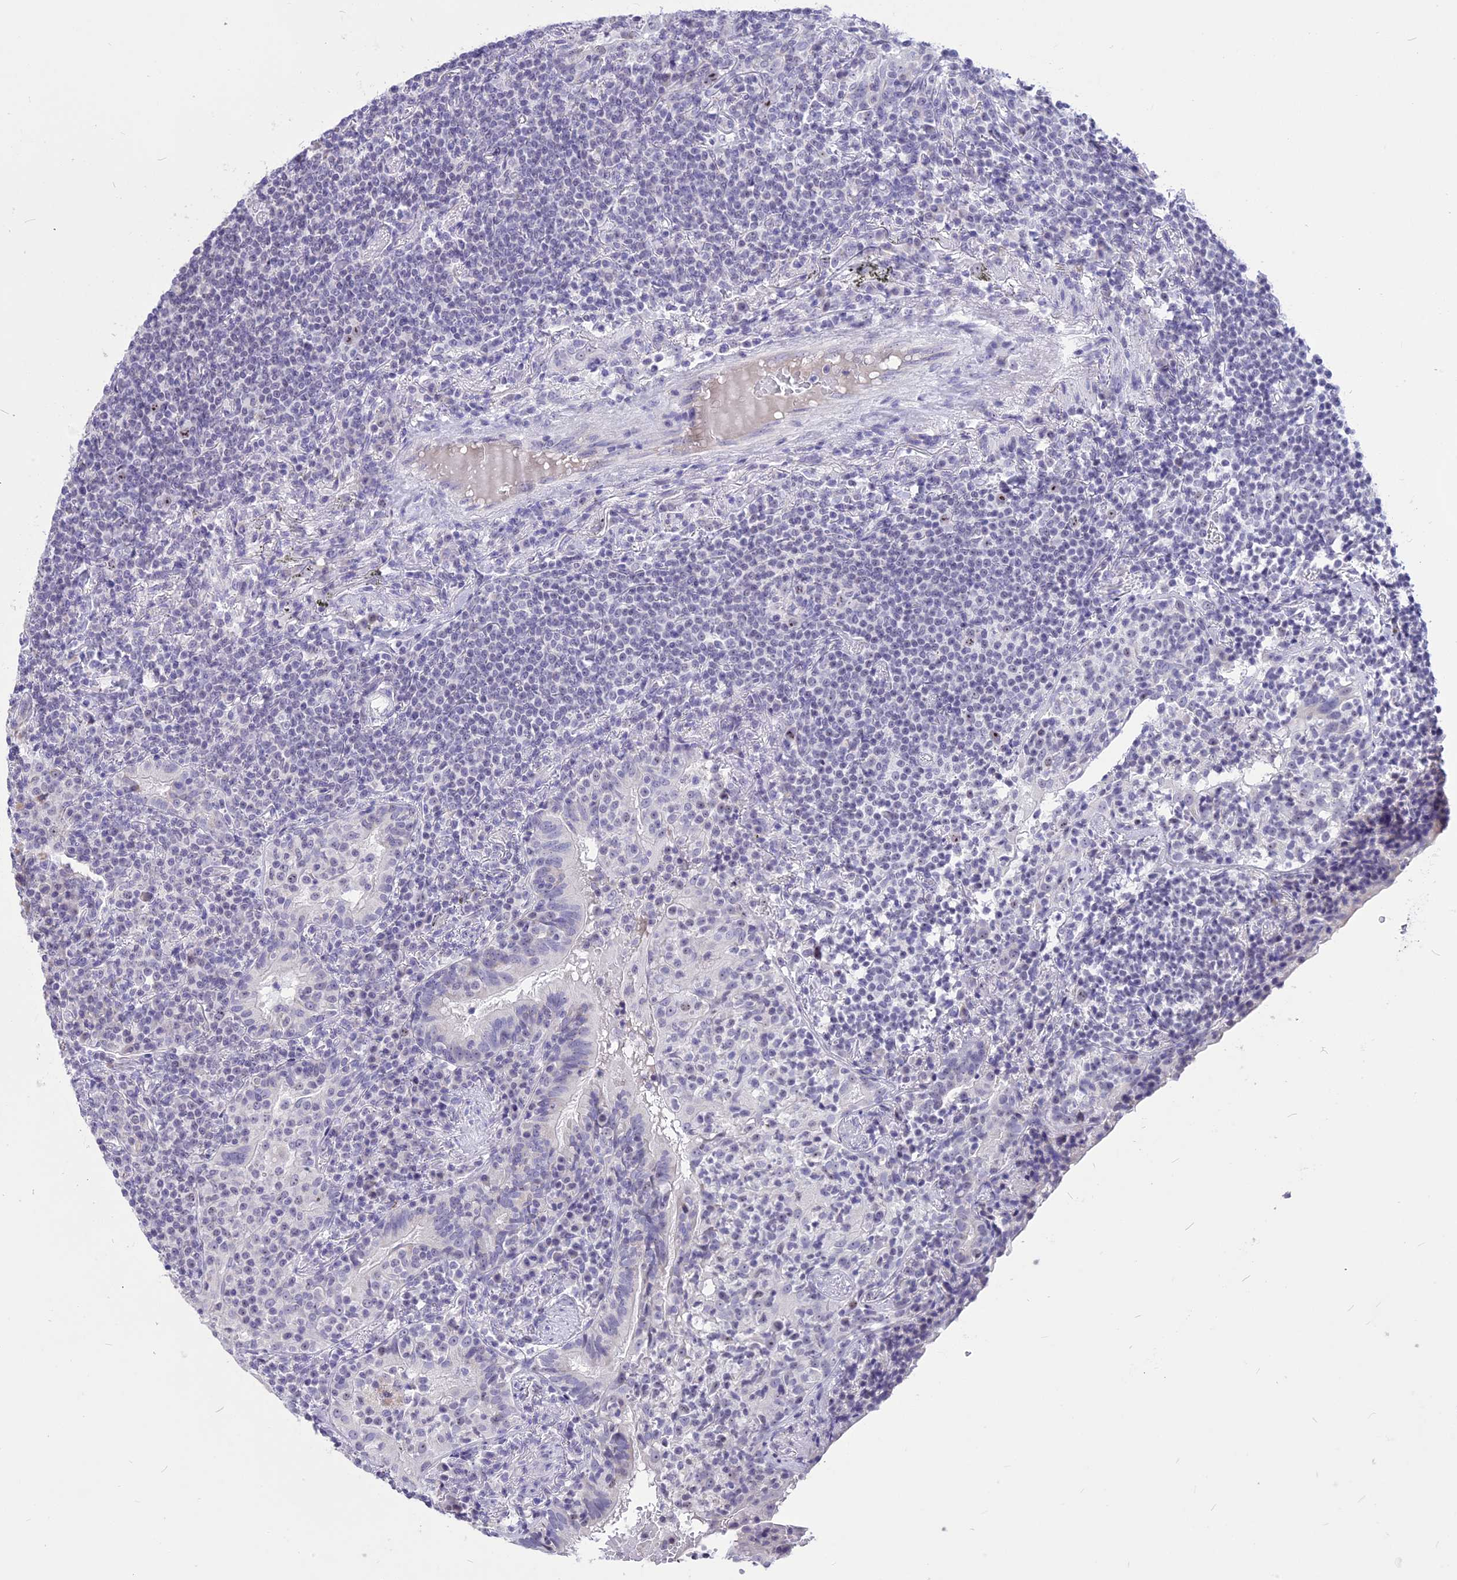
{"staining": {"intensity": "negative", "quantity": "none", "location": "none"}, "tissue": "lymphoma", "cell_type": "Tumor cells", "image_type": "cancer", "snomed": [{"axis": "morphology", "description": "Malignant lymphoma, non-Hodgkin's type, Low grade"}, {"axis": "topography", "description": "Lung"}], "caption": "Photomicrograph shows no significant protein staining in tumor cells of lymphoma.", "gene": "CMSS1", "patient": {"sex": "female", "age": 71}}